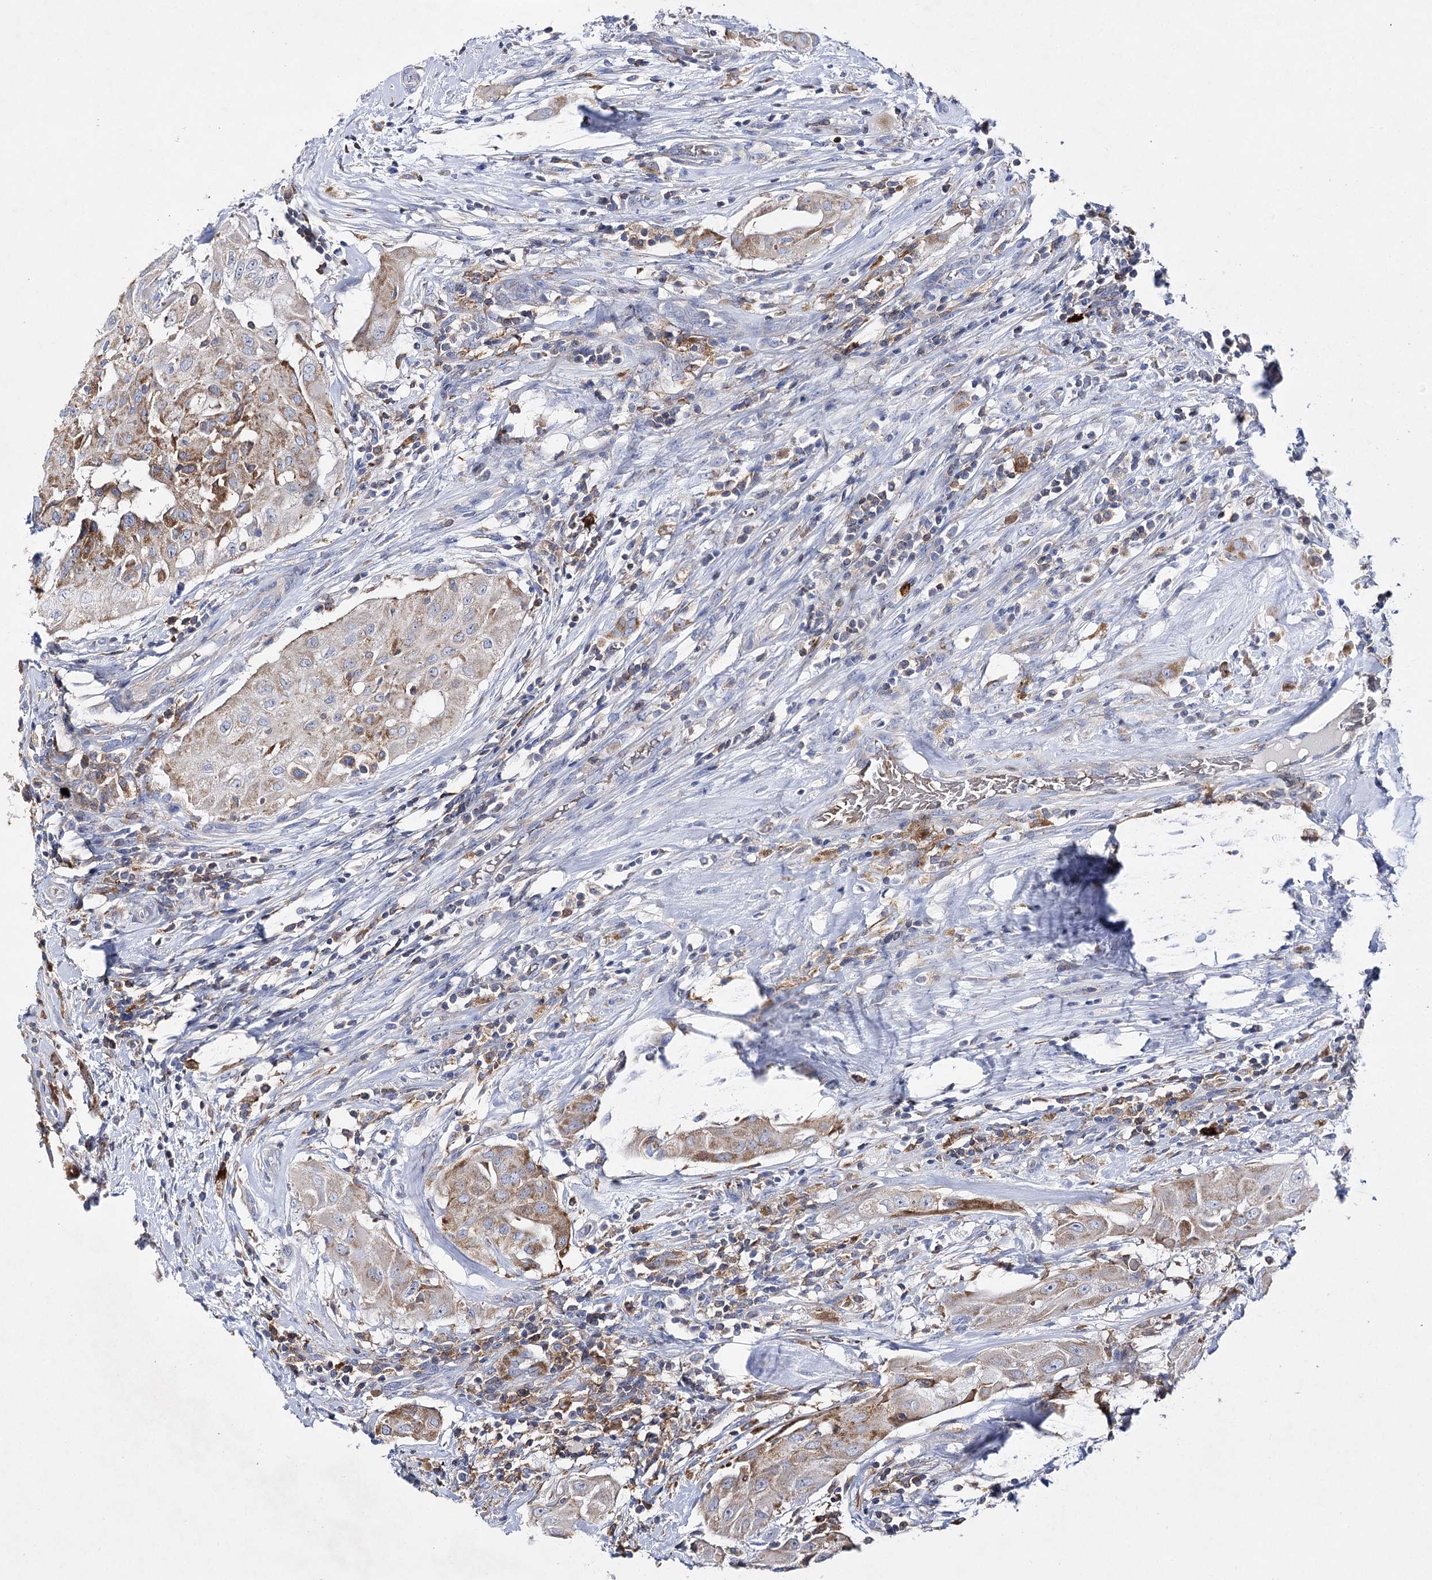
{"staining": {"intensity": "moderate", "quantity": ">75%", "location": "cytoplasmic/membranous"}, "tissue": "thyroid cancer", "cell_type": "Tumor cells", "image_type": "cancer", "snomed": [{"axis": "morphology", "description": "Papillary adenocarcinoma, NOS"}, {"axis": "topography", "description": "Thyroid gland"}], "caption": "A brown stain labels moderate cytoplasmic/membranous expression of a protein in human papillary adenocarcinoma (thyroid) tumor cells.", "gene": "COX15", "patient": {"sex": "female", "age": 59}}